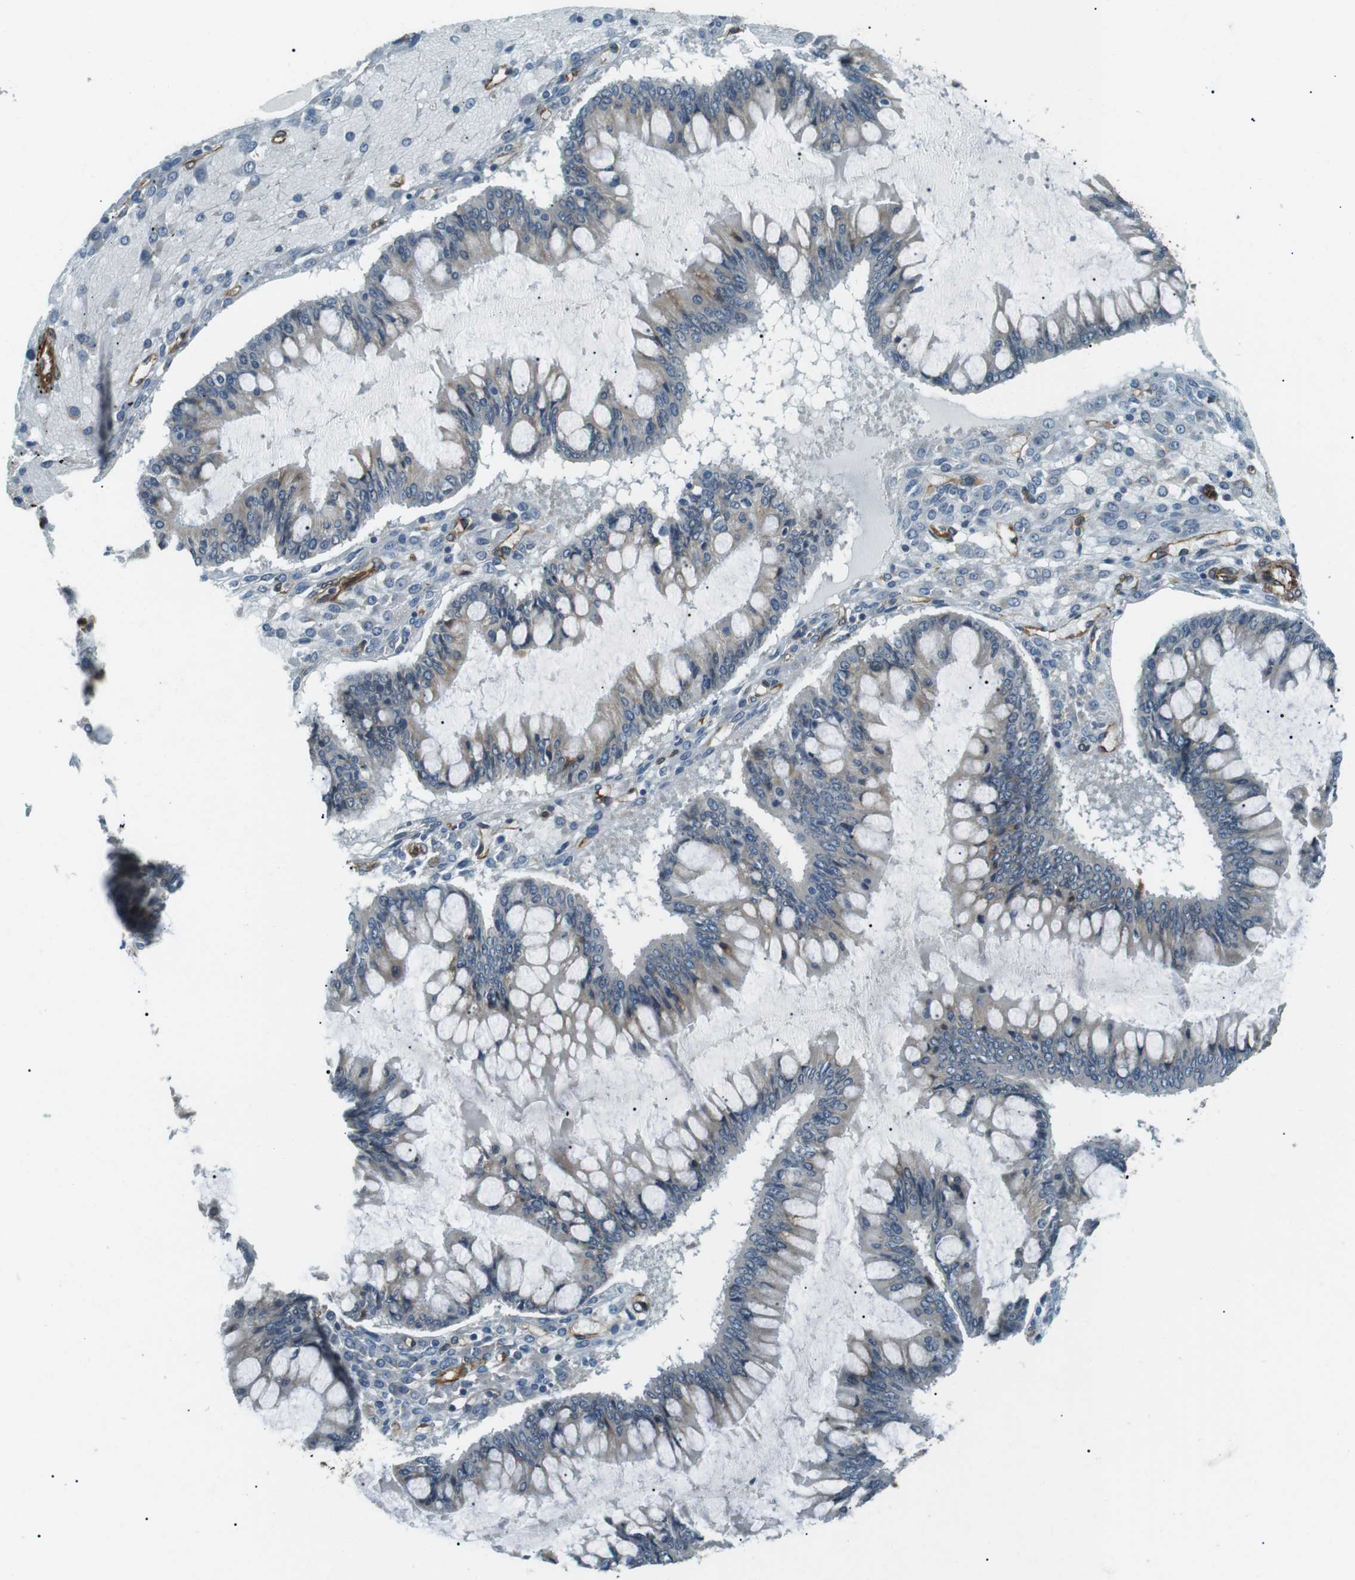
{"staining": {"intensity": "weak", "quantity": "<25%", "location": "cytoplasmic/membranous"}, "tissue": "ovarian cancer", "cell_type": "Tumor cells", "image_type": "cancer", "snomed": [{"axis": "morphology", "description": "Cystadenocarcinoma, mucinous, NOS"}, {"axis": "topography", "description": "Ovary"}], "caption": "IHC of ovarian mucinous cystadenocarcinoma exhibits no staining in tumor cells.", "gene": "ODR4", "patient": {"sex": "female", "age": 73}}